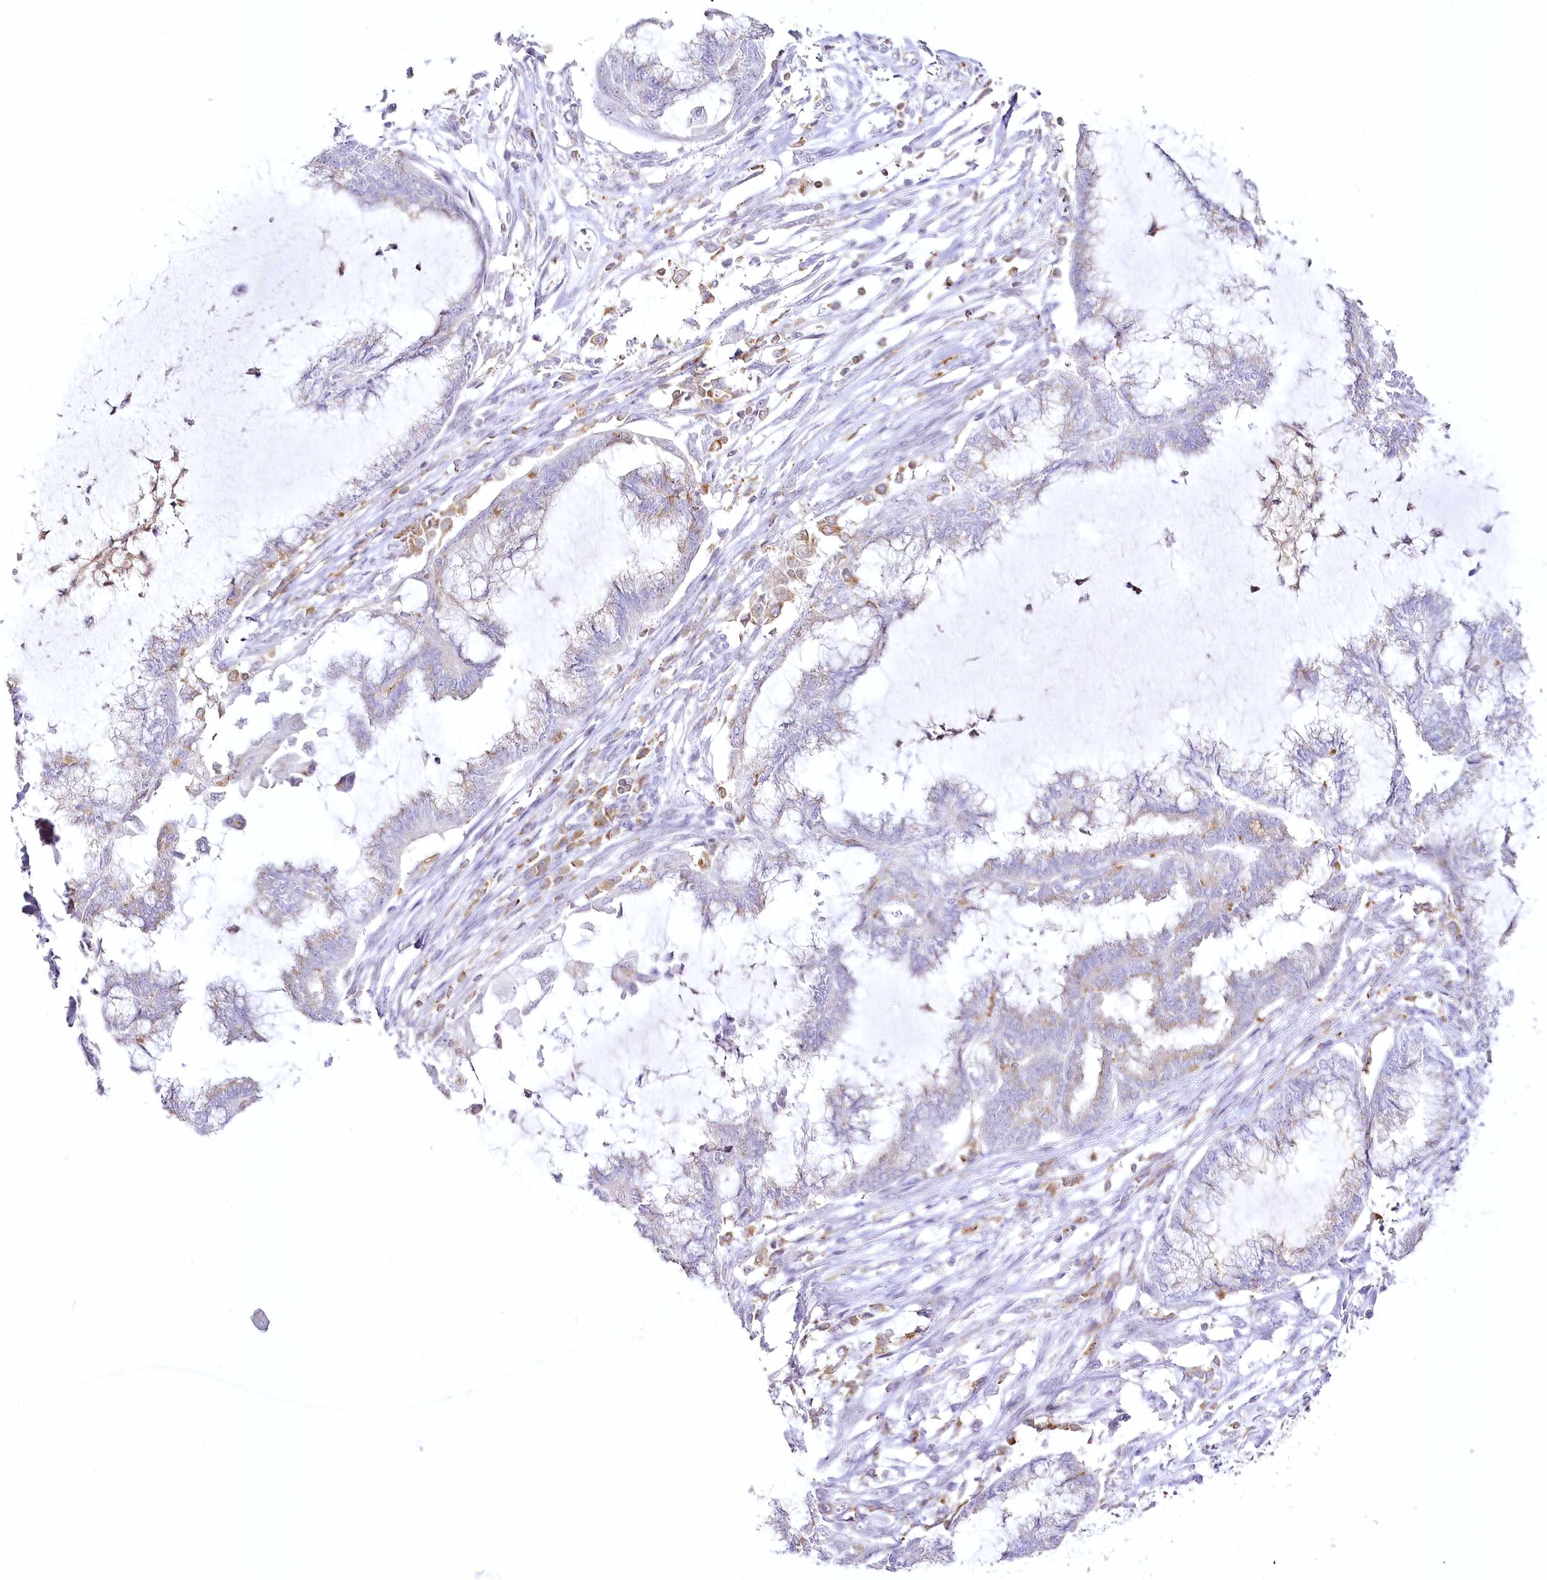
{"staining": {"intensity": "negative", "quantity": "none", "location": "none"}, "tissue": "endometrial cancer", "cell_type": "Tumor cells", "image_type": "cancer", "snomed": [{"axis": "morphology", "description": "Adenocarcinoma, NOS"}, {"axis": "topography", "description": "Endometrium"}], "caption": "Immunohistochemical staining of adenocarcinoma (endometrial) shows no significant expression in tumor cells.", "gene": "DOCK2", "patient": {"sex": "female", "age": 86}}